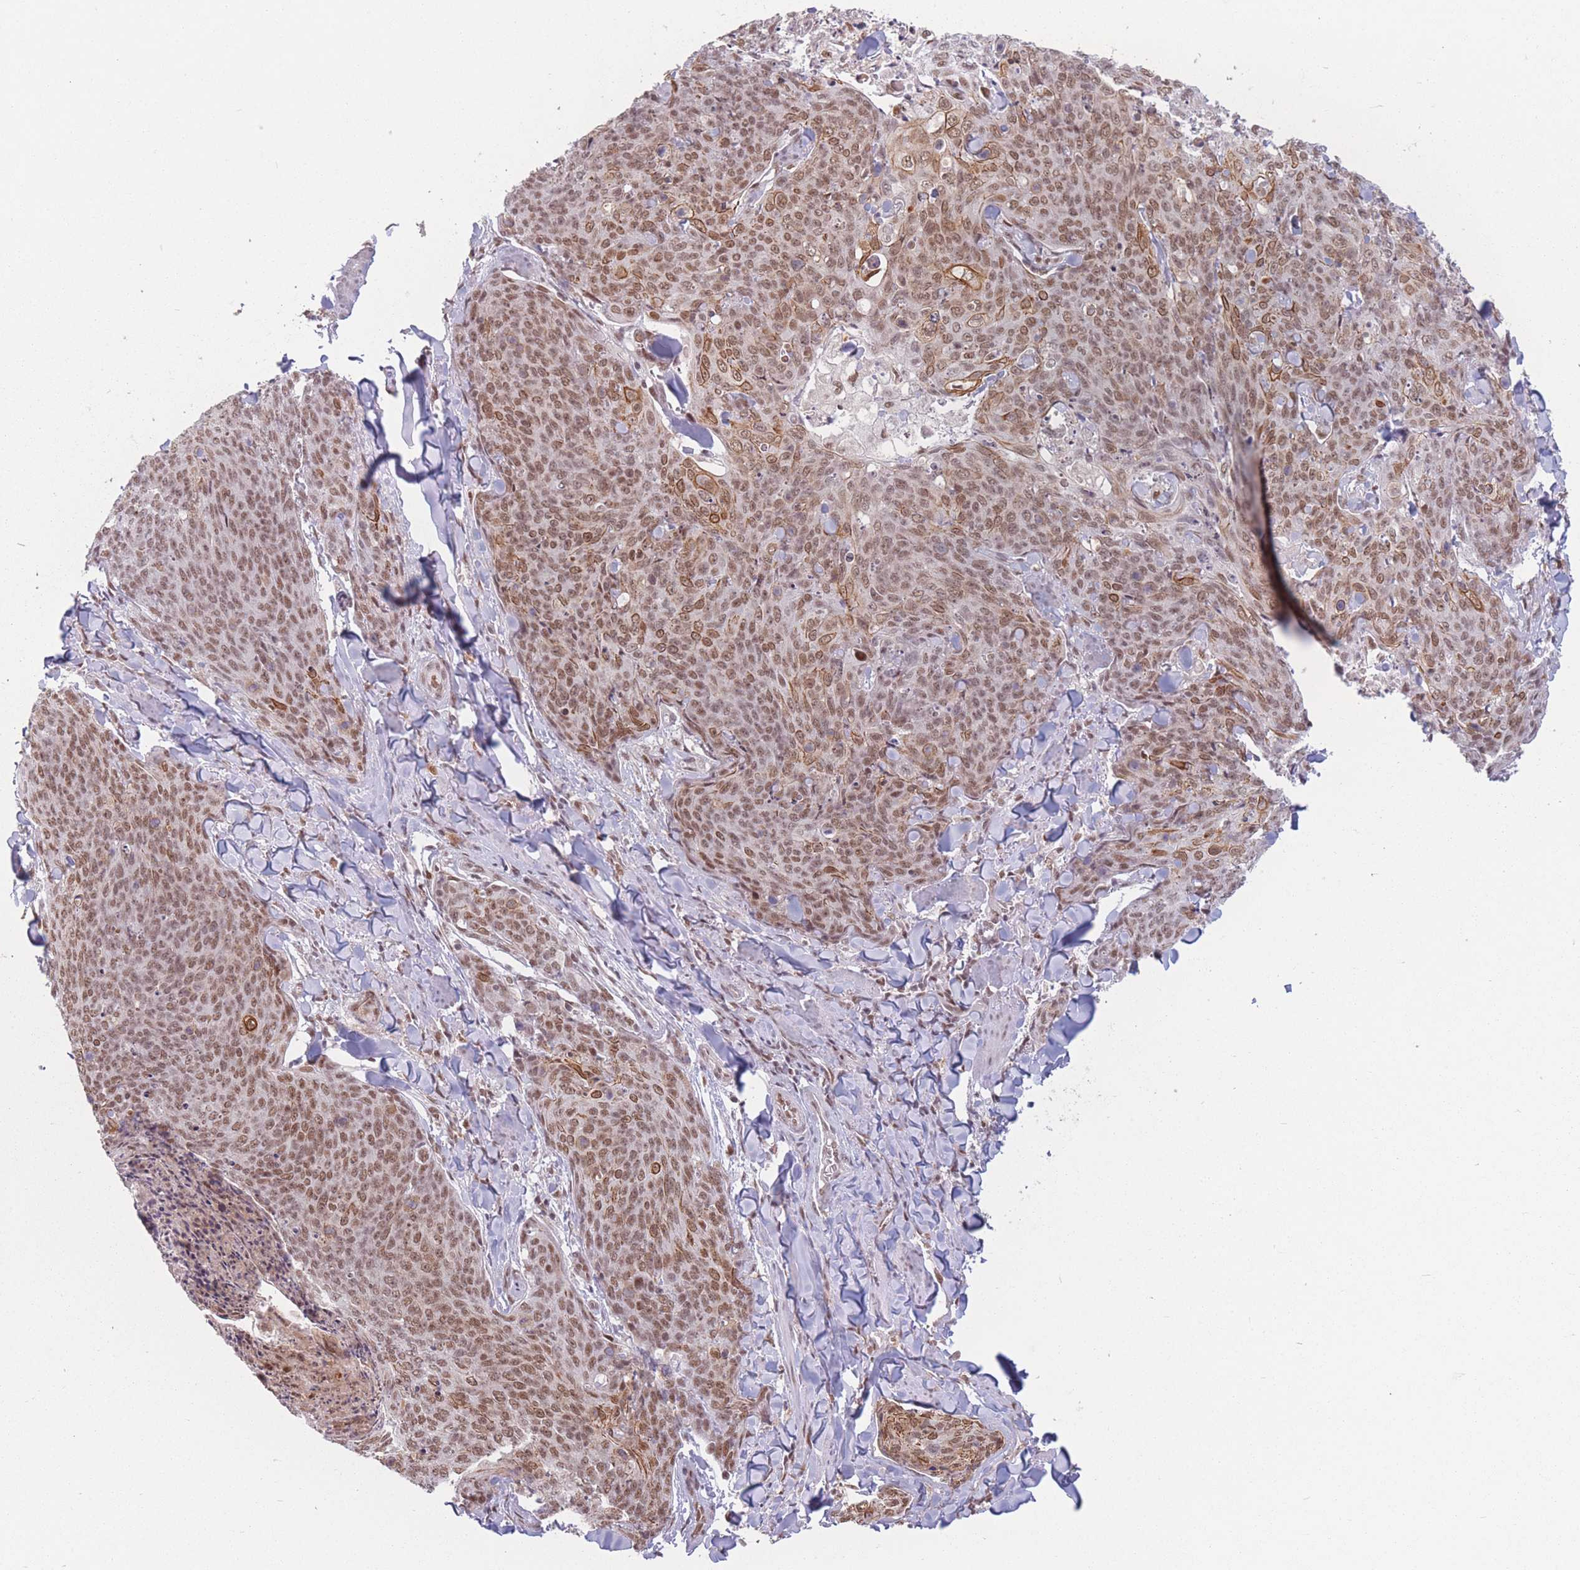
{"staining": {"intensity": "moderate", "quantity": ">75%", "location": "cytoplasmic/membranous,nuclear"}, "tissue": "skin cancer", "cell_type": "Tumor cells", "image_type": "cancer", "snomed": [{"axis": "morphology", "description": "Squamous cell carcinoma, NOS"}, {"axis": "topography", "description": "Skin"}, {"axis": "topography", "description": "Vulva"}], "caption": "Skin cancer (squamous cell carcinoma) was stained to show a protein in brown. There is medium levels of moderate cytoplasmic/membranous and nuclear positivity in approximately >75% of tumor cells. (DAB (3,3'-diaminobenzidine) IHC, brown staining for protein, blue staining for nuclei).", "gene": "SUPT6H", "patient": {"sex": "female", "age": 85}}